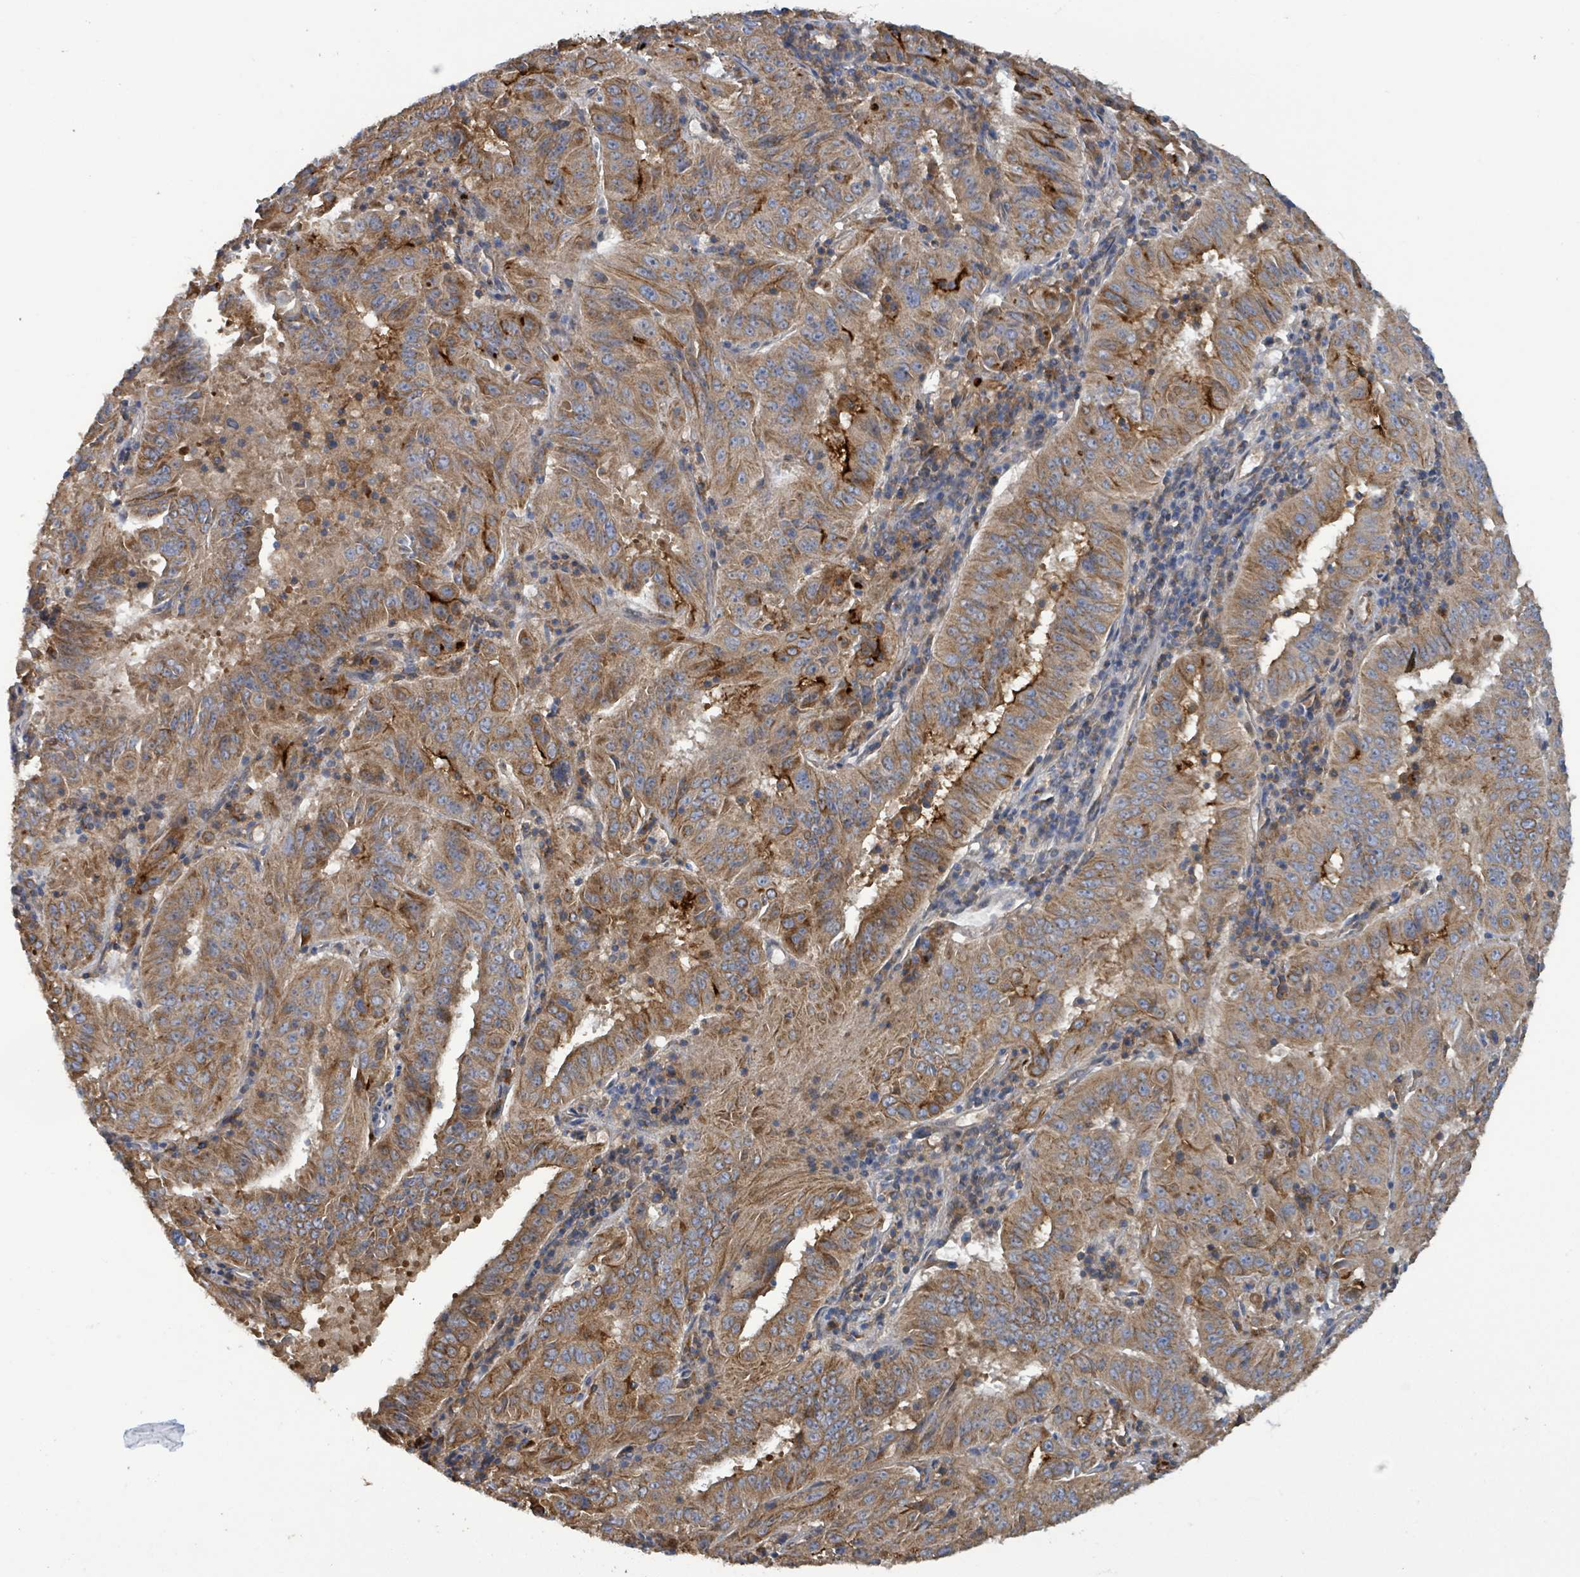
{"staining": {"intensity": "moderate", "quantity": ">75%", "location": "cytoplasmic/membranous"}, "tissue": "pancreatic cancer", "cell_type": "Tumor cells", "image_type": "cancer", "snomed": [{"axis": "morphology", "description": "Adenocarcinoma, NOS"}, {"axis": "topography", "description": "Pancreas"}], "caption": "Immunohistochemistry (DAB (3,3'-diaminobenzidine)) staining of pancreatic cancer (adenocarcinoma) exhibits moderate cytoplasmic/membranous protein positivity in approximately >75% of tumor cells.", "gene": "PLAAT1", "patient": {"sex": "male", "age": 63}}